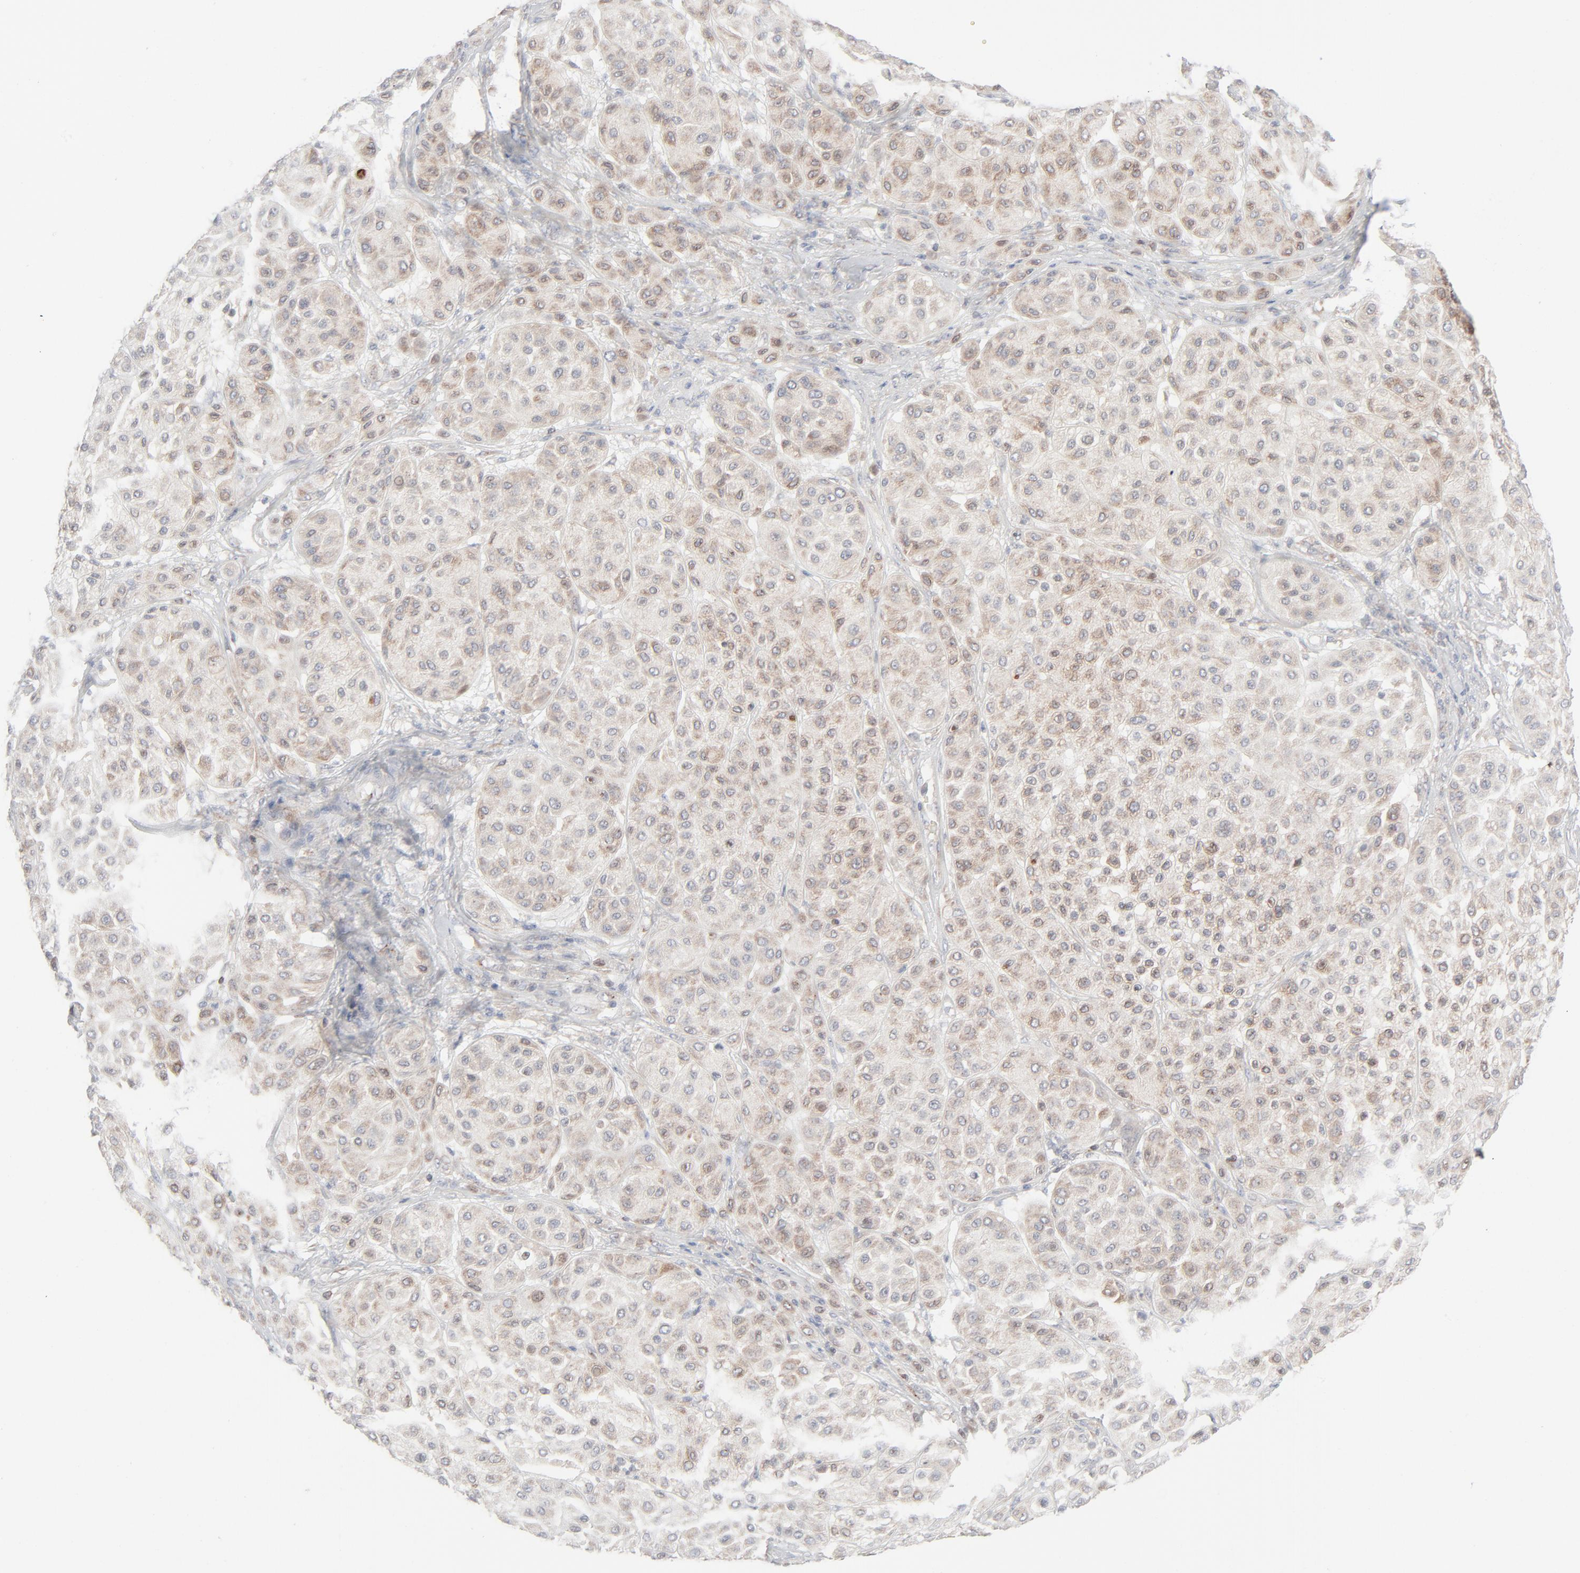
{"staining": {"intensity": "weak", "quantity": ">75%", "location": "cytoplasmic/membranous"}, "tissue": "melanoma", "cell_type": "Tumor cells", "image_type": "cancer", "snomed": [{"axis": "morphology", "description": "Normal tissue, NOS"}, {"axis": "morphology", "description": "Malignant melanoma, Metastatic site"}, {"axis": "topography", "description": "Skin"}], "caption": "Protein staining demonstrates weak cytoplasmic/membranous expression in about >75% of tumor cells in melanoma.", "gene": "KDSR", "patient": {"sex": "male", "age": 41}}